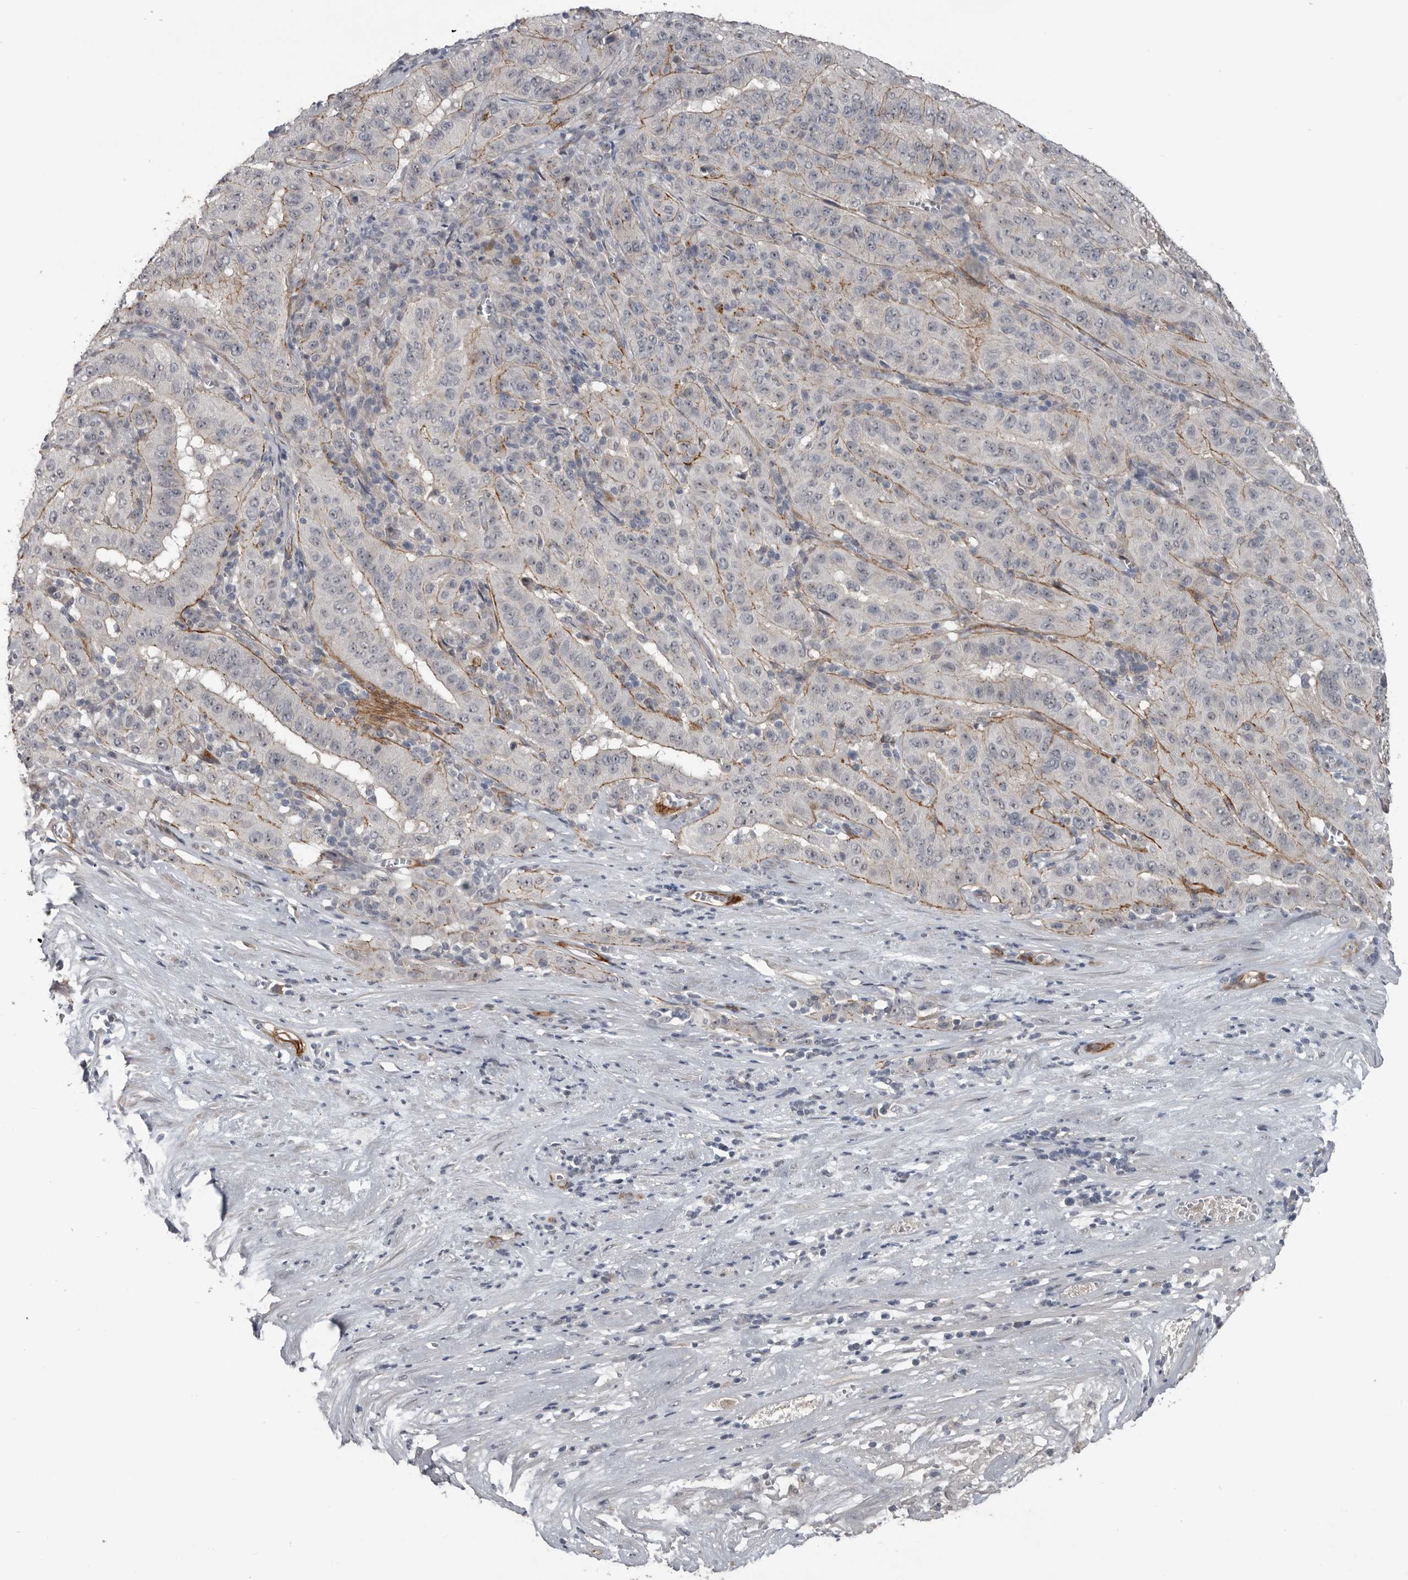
{"staining": {"intensity": "negative", "quantity": "none", "location": "none"}, "tissue": "pancreatic cancer", "cell_type": "Tumor cells", "image_type": "cancer", "snomed": [{"axis": "morphology", "description": "Adenocarcinoma, NOS"}, {"axis": "topography", "description": "Pancreas"}], "caption": "High power microscopy image of an immunohistochemistry (IHC) image of pancreatic cancer, revealing no significant staining in tumor cells.", "gene": "C1orf216", "patient": {"sex": "male", "age": 63}}